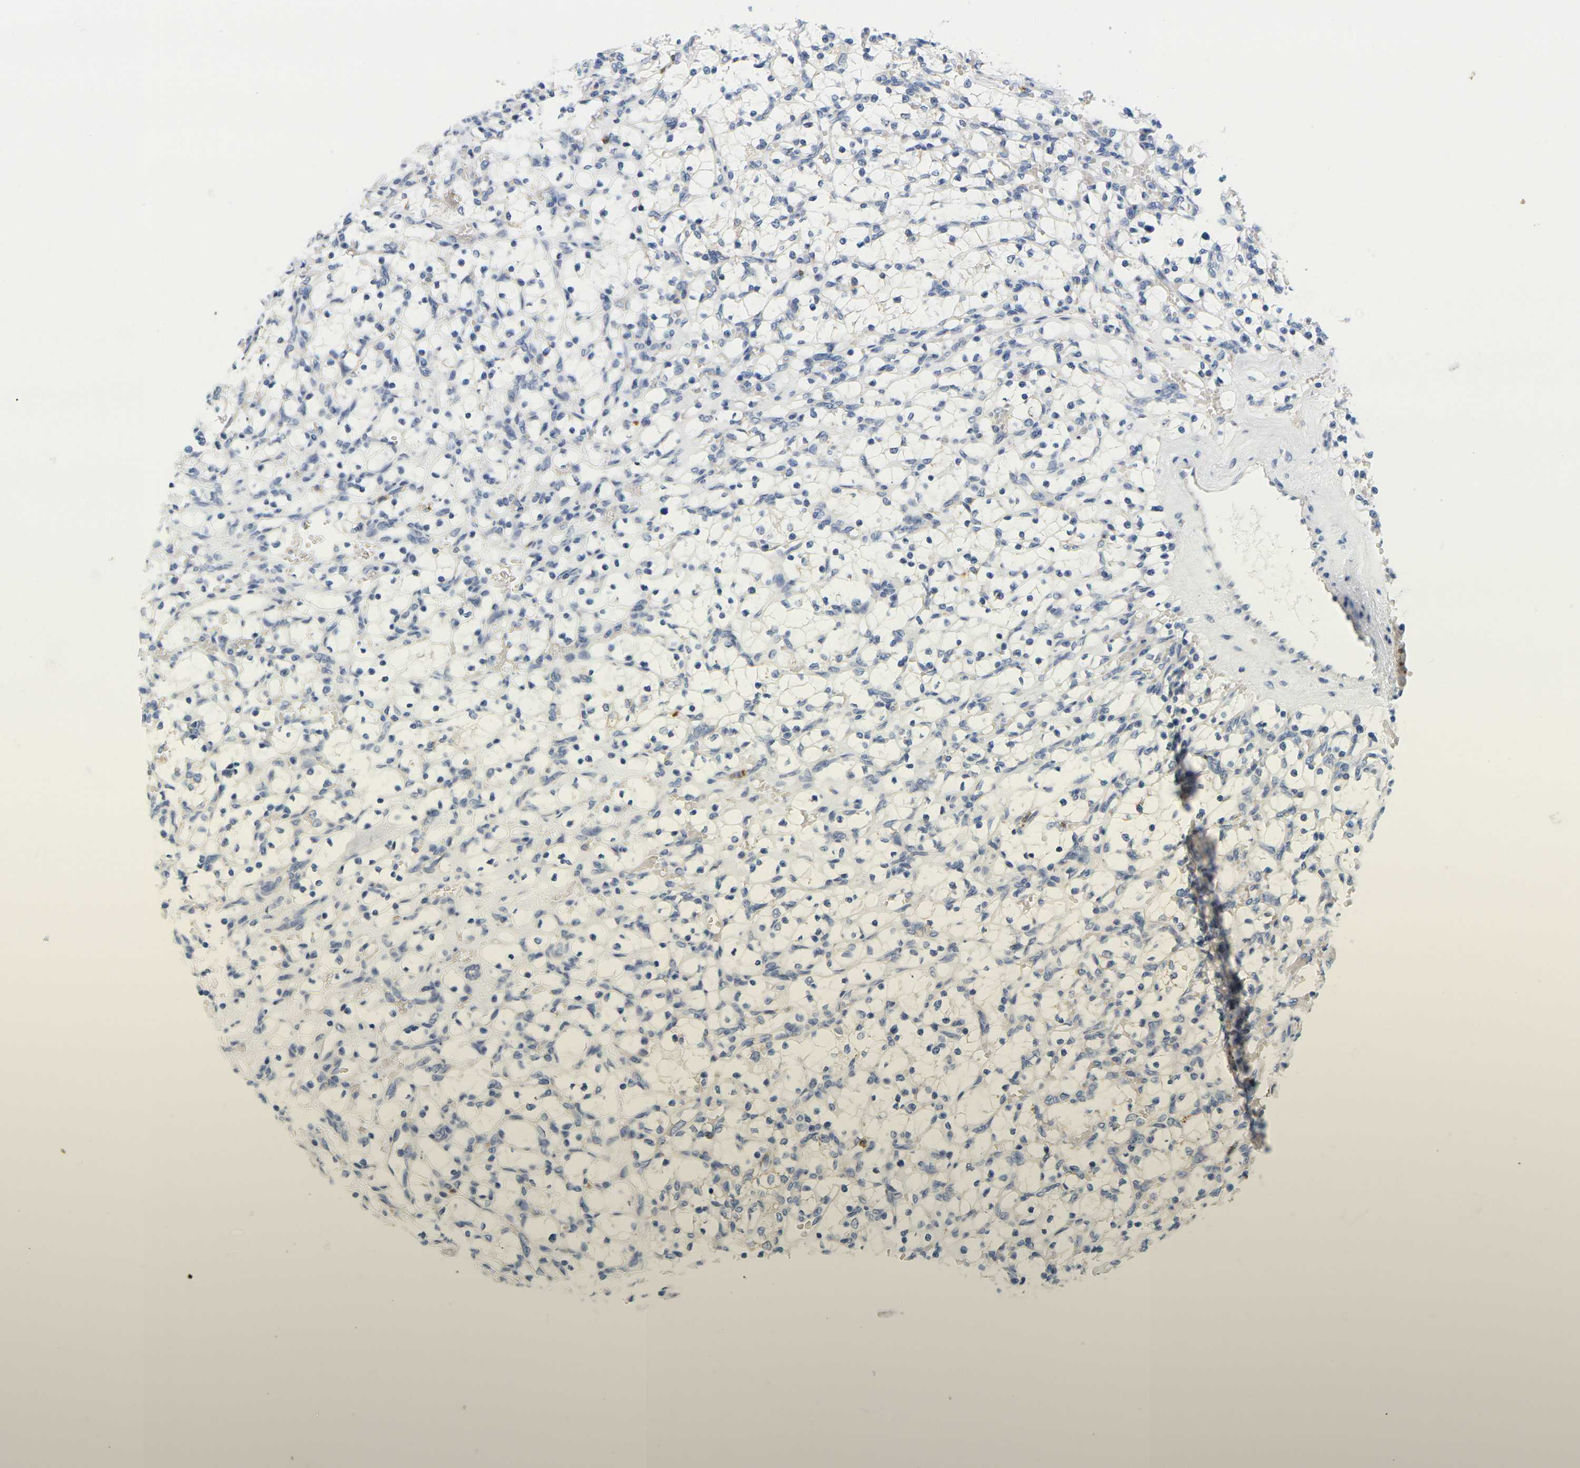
{"staining": {"intensity": "weak", "quantity": "<25%", "location": "cytoplasmic/membranous"}, "tissue": "renal cancer", "cell_type": "Tumor cells", "image_type": "cancer", "snomed": [{"axis": "morphology", "description": "Adenocarcinoma, NOS"}, {"axis": "topography", "description": "Kidney"}], "caption": "This is a photomicrograph of immunohistochemistry (IHC) staining of adenocarcinoma (renal), which shows no expression in tumor cells. (Brightfield microscopy of DAB immunohistochemistry at high magnification).", "gene": "KLK5", "patient": {"sex": "female", "age": 69}}